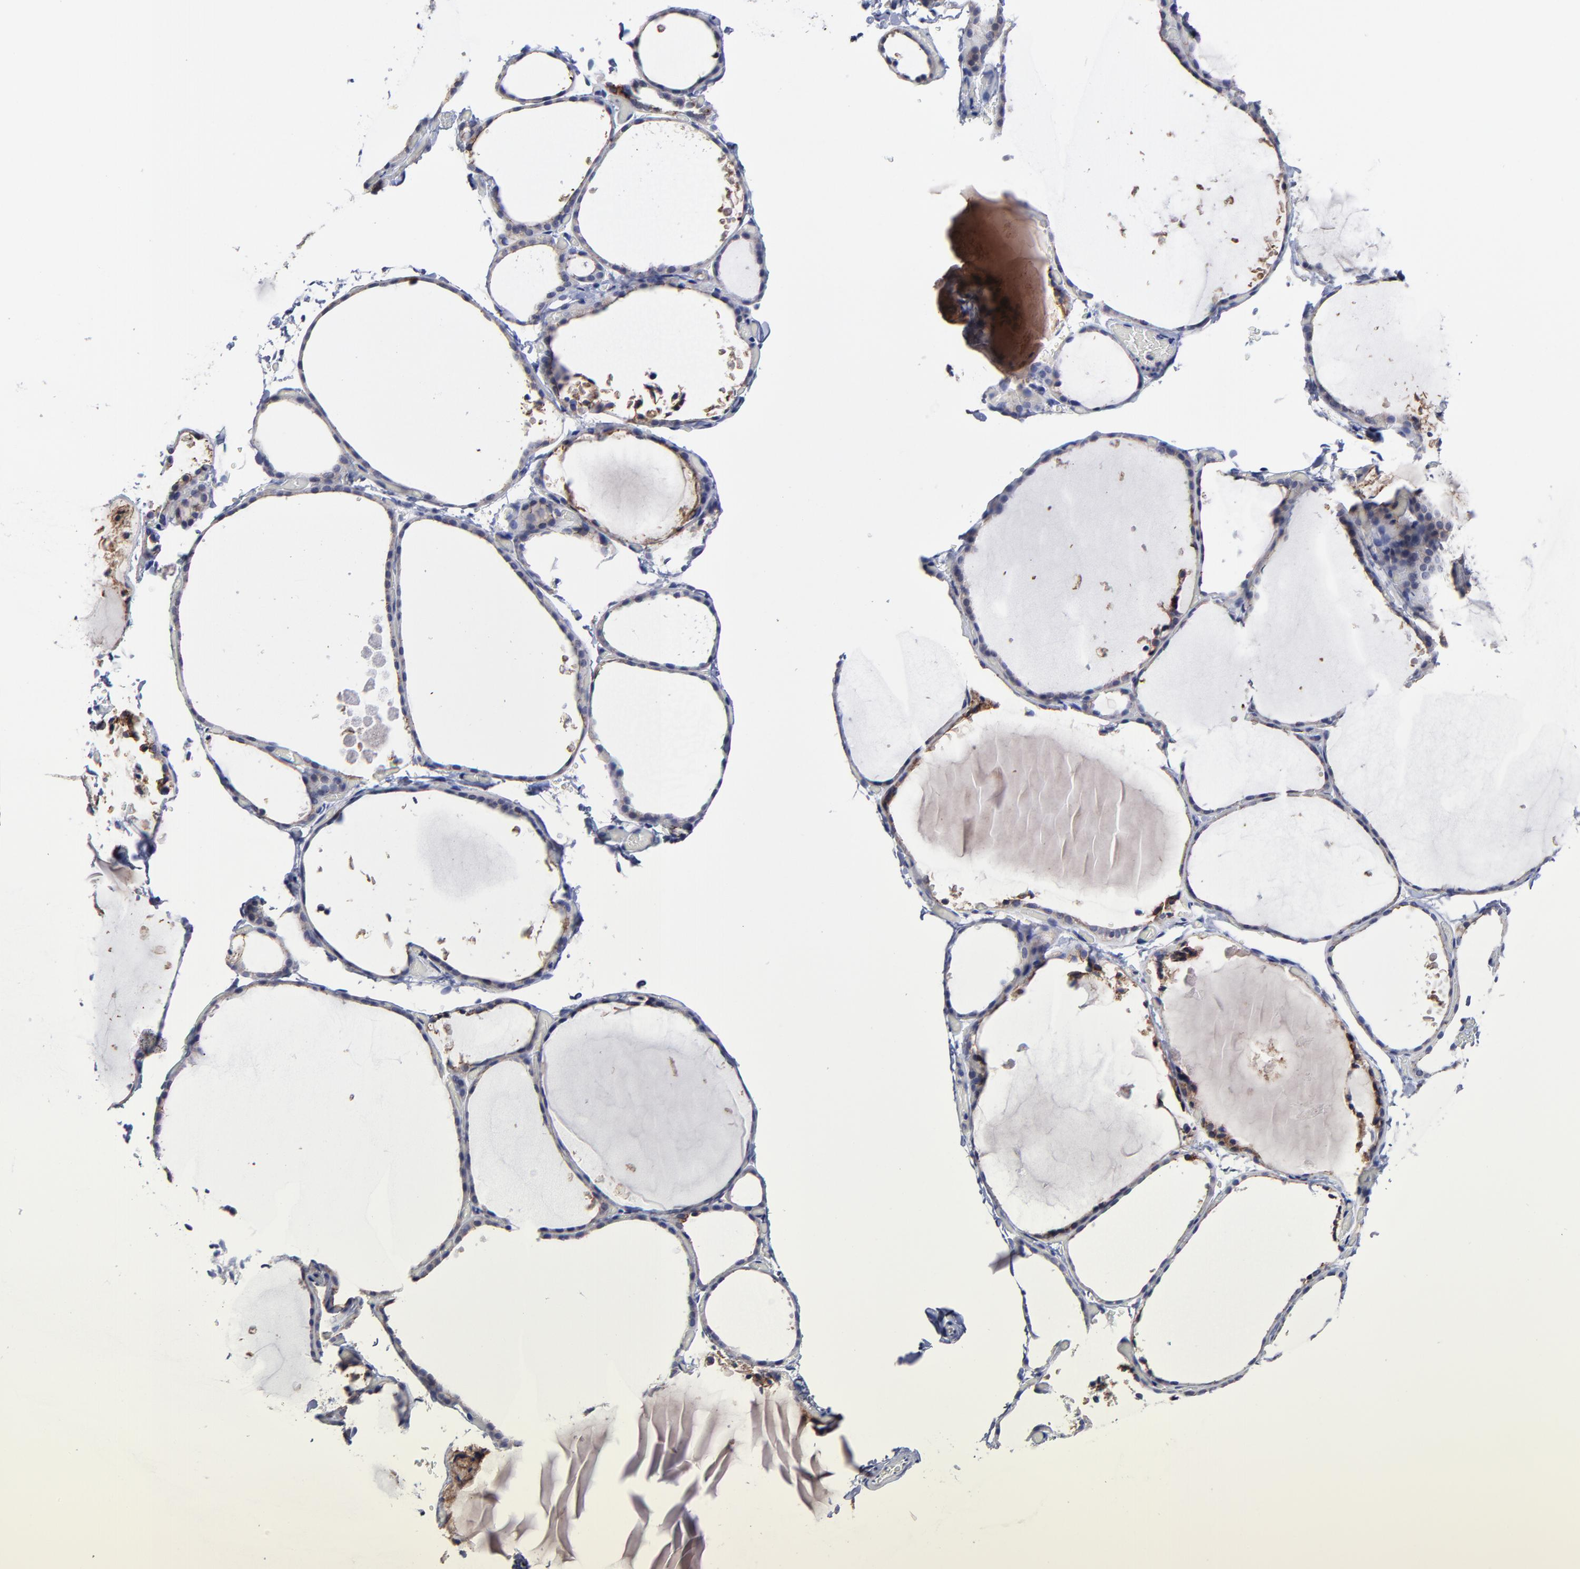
{"staining": {"intensity": "weak", "quantity": "<25%", "location": "cytoplasmic/membranous"}, "tissue": "thyroid gland", "cell_type": "Glandular cells", "image_type": "normal", "snomed": [{"axis": "morphology", "description": "Normal tissue, NOS"}, {"axis": "topography", "description": "Thyroid gland"}], "caption": "Immunohistochemistry micrograph of unremarkable thyroid gland: thyroid gland stained with DAB (3,3'-diaminobenzidine) displays no significant protein staining in glandular cells. (DAB (3,3'-diaminobenzidine) immunohistochemistry (IHC) with hematoxylin counter stain).", "gene": "CXADR", "patient": {"sex": "female", "age": 22}}